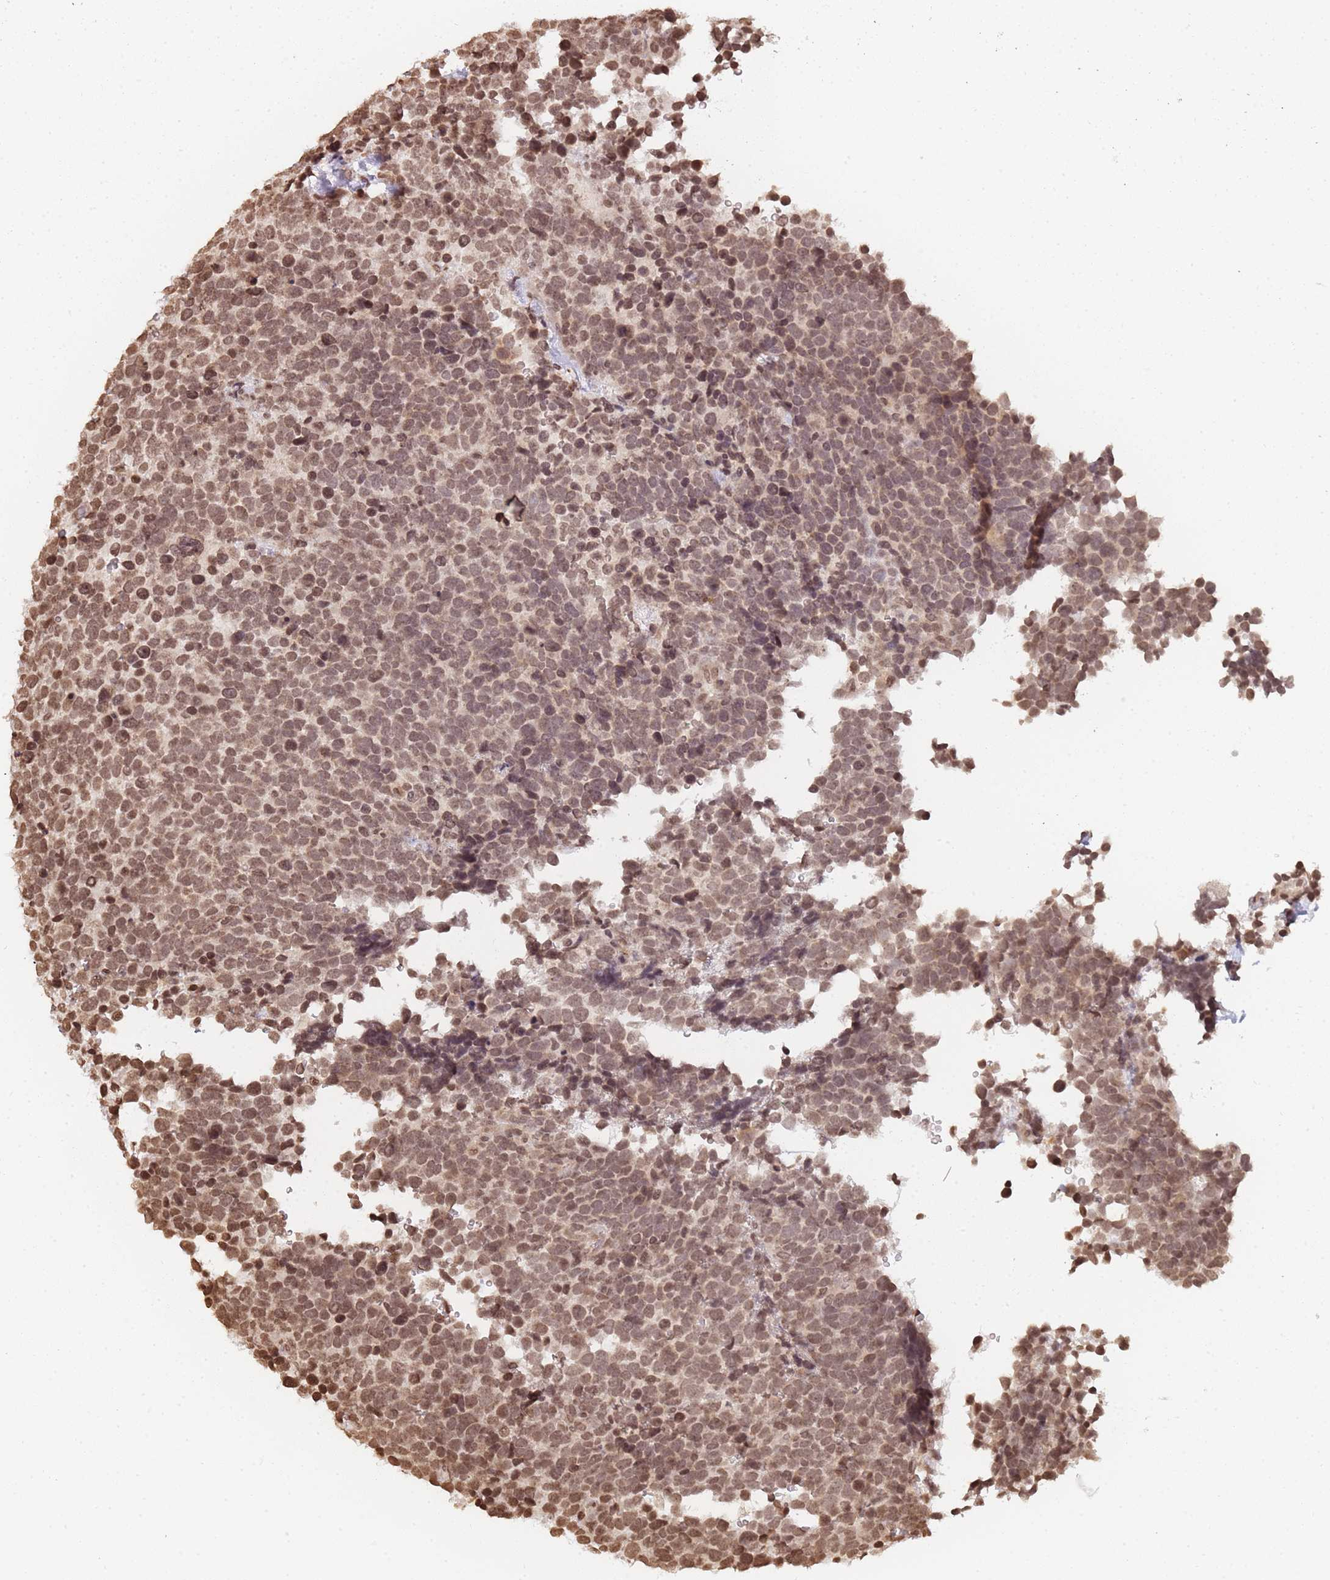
{"staining": {"intensity": "moderate", "quantity": ">75%", "location": "nuclear"}, "tissue": "urothelial cancer", "cell_type": "Tumor cells", "image_type": "cancer", "snomed": [{"axis": "morphology", "description": "Urothelial carcinoma, High grade"}, {"axis": "topography", "description": "Urinary bladder"}], "caption": "Immunohistochemistry (IHC) staining of high-grade urothelial carcinoma, which demonstrates medium levels of moderate nuclear positivity in approximately >75% of tumor cells indicating moderate nuclear protein expression. The staining was performed using DAB (brown) for protein detection and nuclei were counterstained in hematoxylin (blue).", "gene": "WWTR1", "patient": {"sex": "female", "age": 82}}